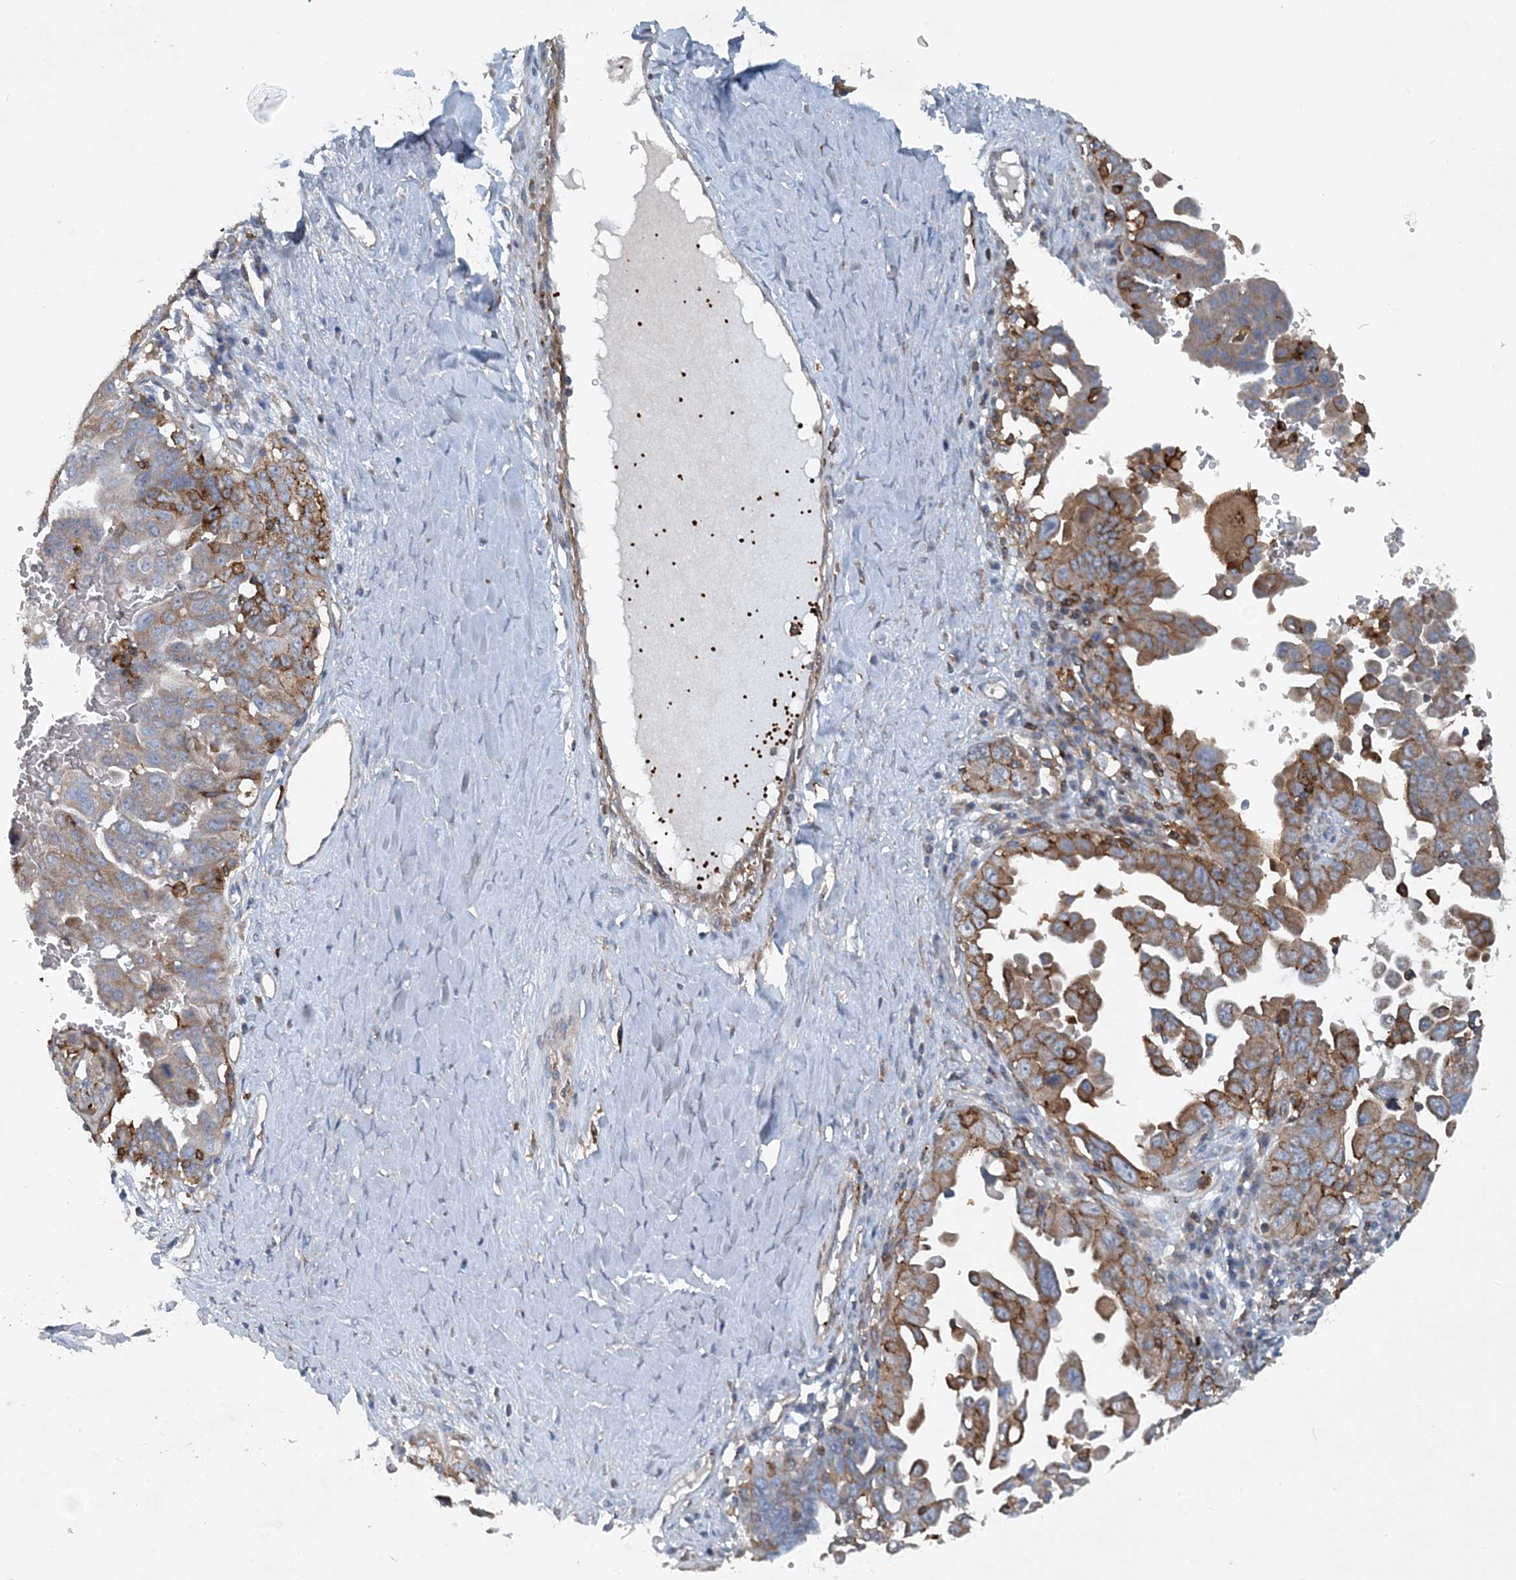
{"staining": {"intensity": "moderate", "quantity": ">75%", "location": "cytoplasmic/membranous"}, "tissue": "ovarian cancer", "cell_type": "Tumor cells", "image_type": "cancer", "snomed": [{"axis": "morphology", "description": "Carcinoma, endometroid"}, {"axis": "topography", "description": "Ovary"}], "caption": "A photomicrograph showing moderate cytoplasmic/membranous positivity in approximately >75% of tumor cells in ovarian cancer, as visualized by brown immunohistochemical staining.", "gene": "DGUOK", "patient": {"sex": "female", "age": 62}}